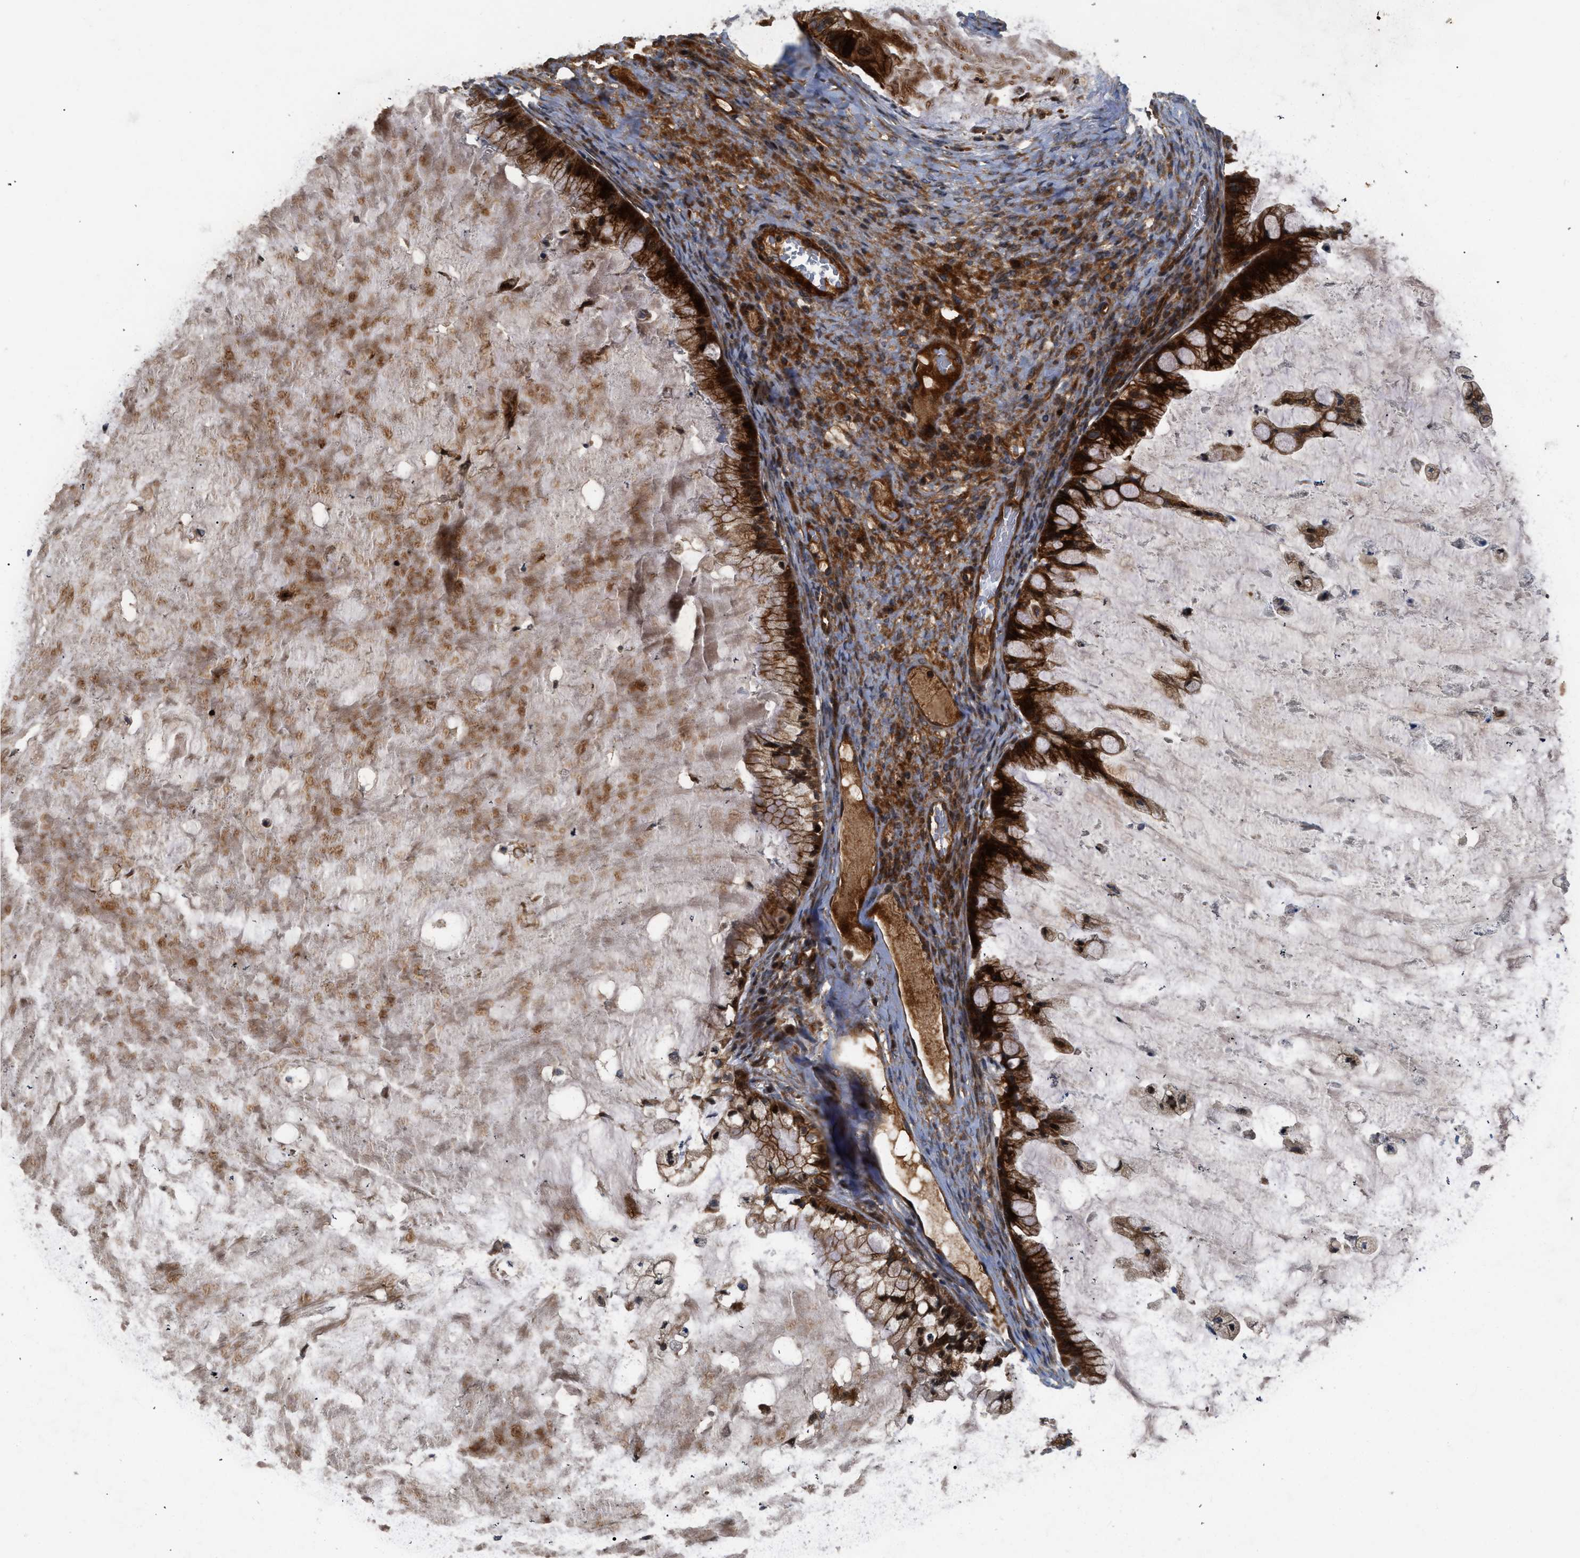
{"staining": {"intensity": "strong", "quantity": ">75%", "location": "cytoplasmic/membranous,nuclear"}, "tissue": "ovarian cancer", "cell_type": "Tumor cells", "image_type": "cancer", "snomed": [{"axis": "morphology", "description": "Cystadenocarcinoma, mucinous, NOS"}, {"axis": "topography", "description": "Ovary"}], "caption": "Ovarian cancer tissue shows strong cytoplasmic/membranous and nuclear staining in about >75% of tumor cells, visualized by immunohistochemistry.", "gene": "CNNM3", "patient": {"sex": "female", "age": 57}}